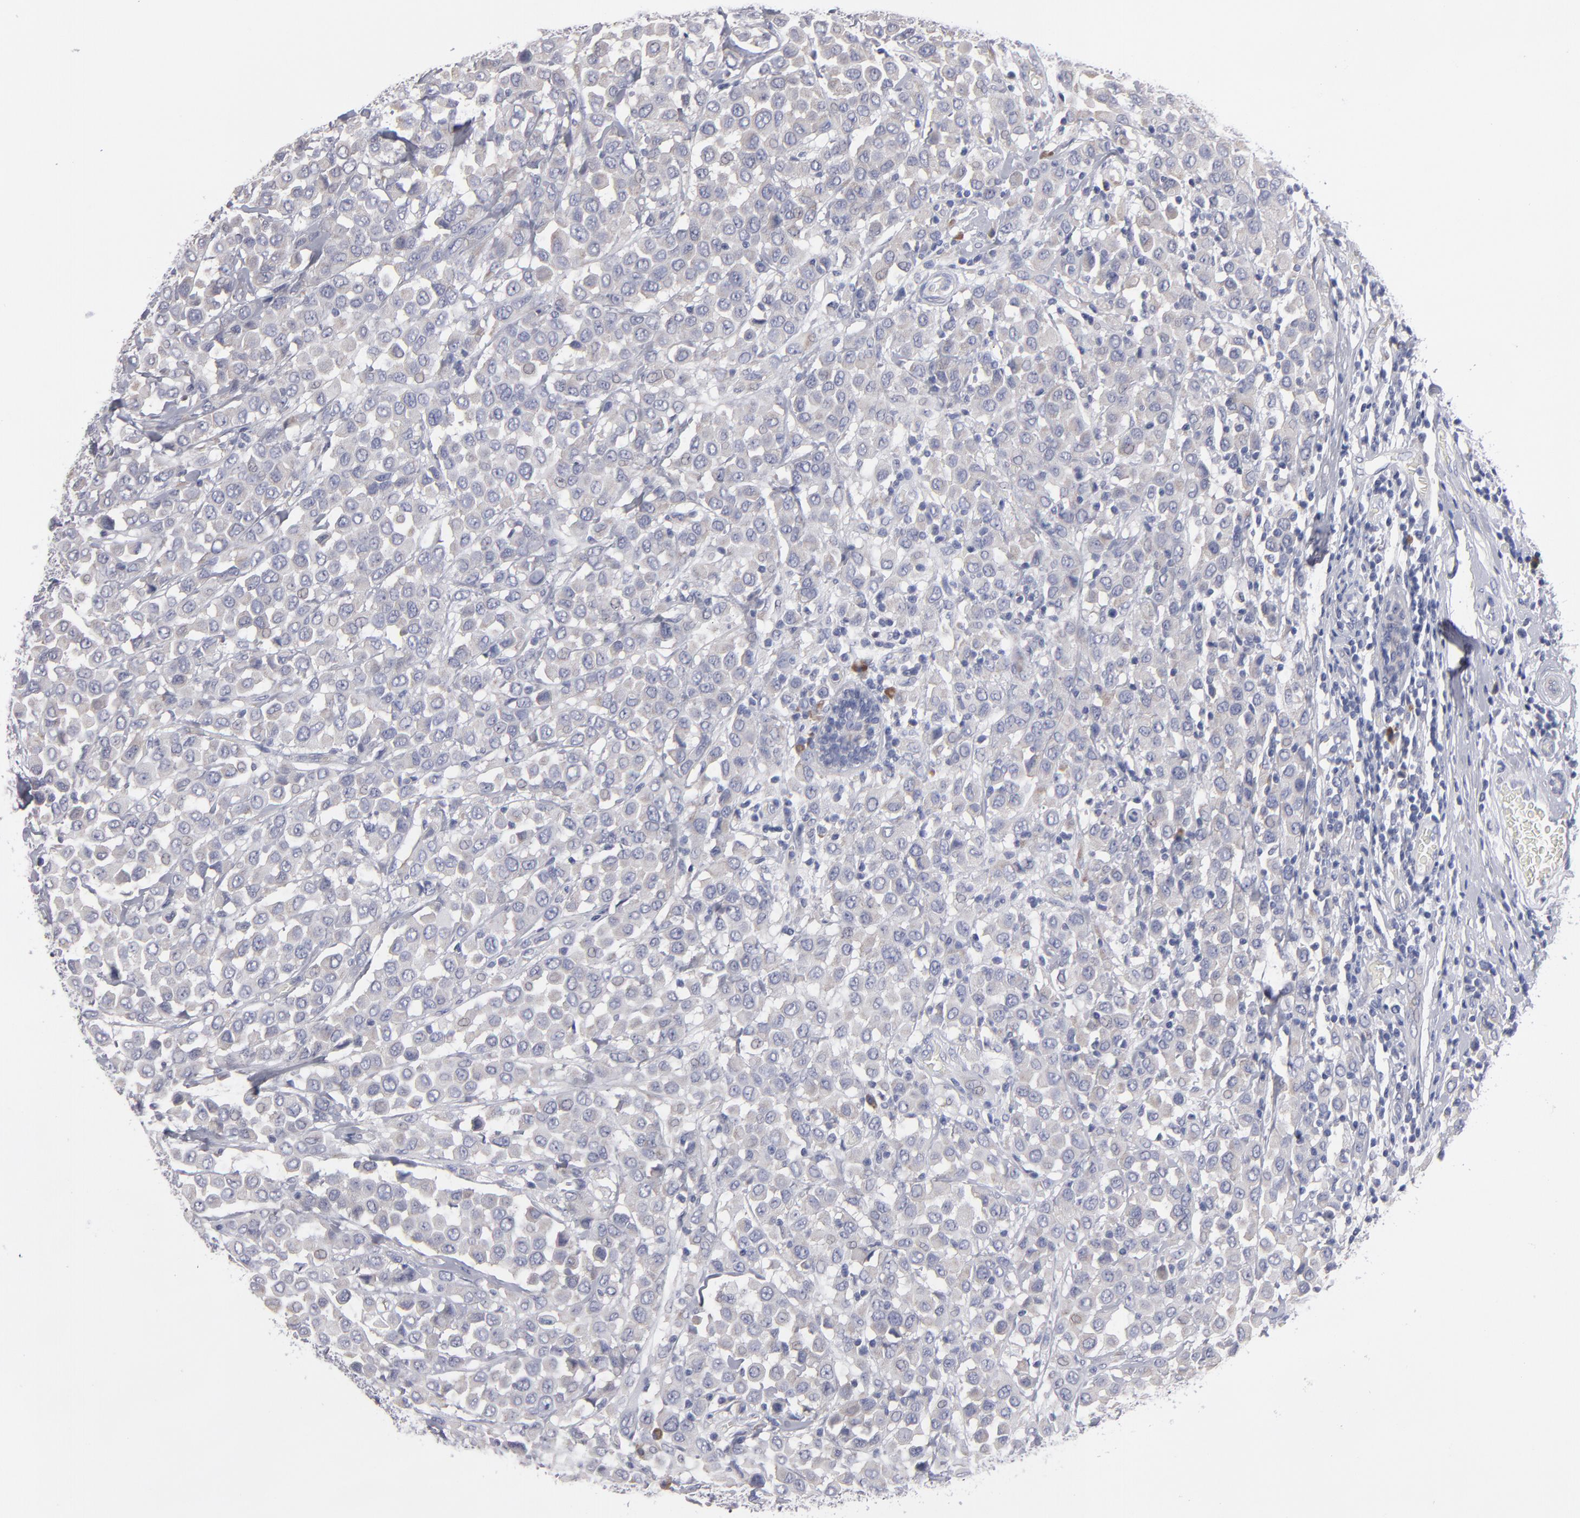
{"staining": {"intensity": "weak", "quantity": "25%-75%", "location": "cytoplasmic/membranous"}, "tissue": "breast cancer", "cell_type": "Tumor cells", "image_type": "cancer", "snomed": [{"axis": "morphology", "description": "Duct carcinoma"}, {"axis": "topography", "description": "Breast"}], "caption": "Breast intraductal carcinoma stained for a protein (brown) reveals weak cytoplasmic/membranous positive positivity in approximately 25%-75% of tumor cells.", "gene": "CCDC80", "patient": {"sex": "female", "age": 61}}